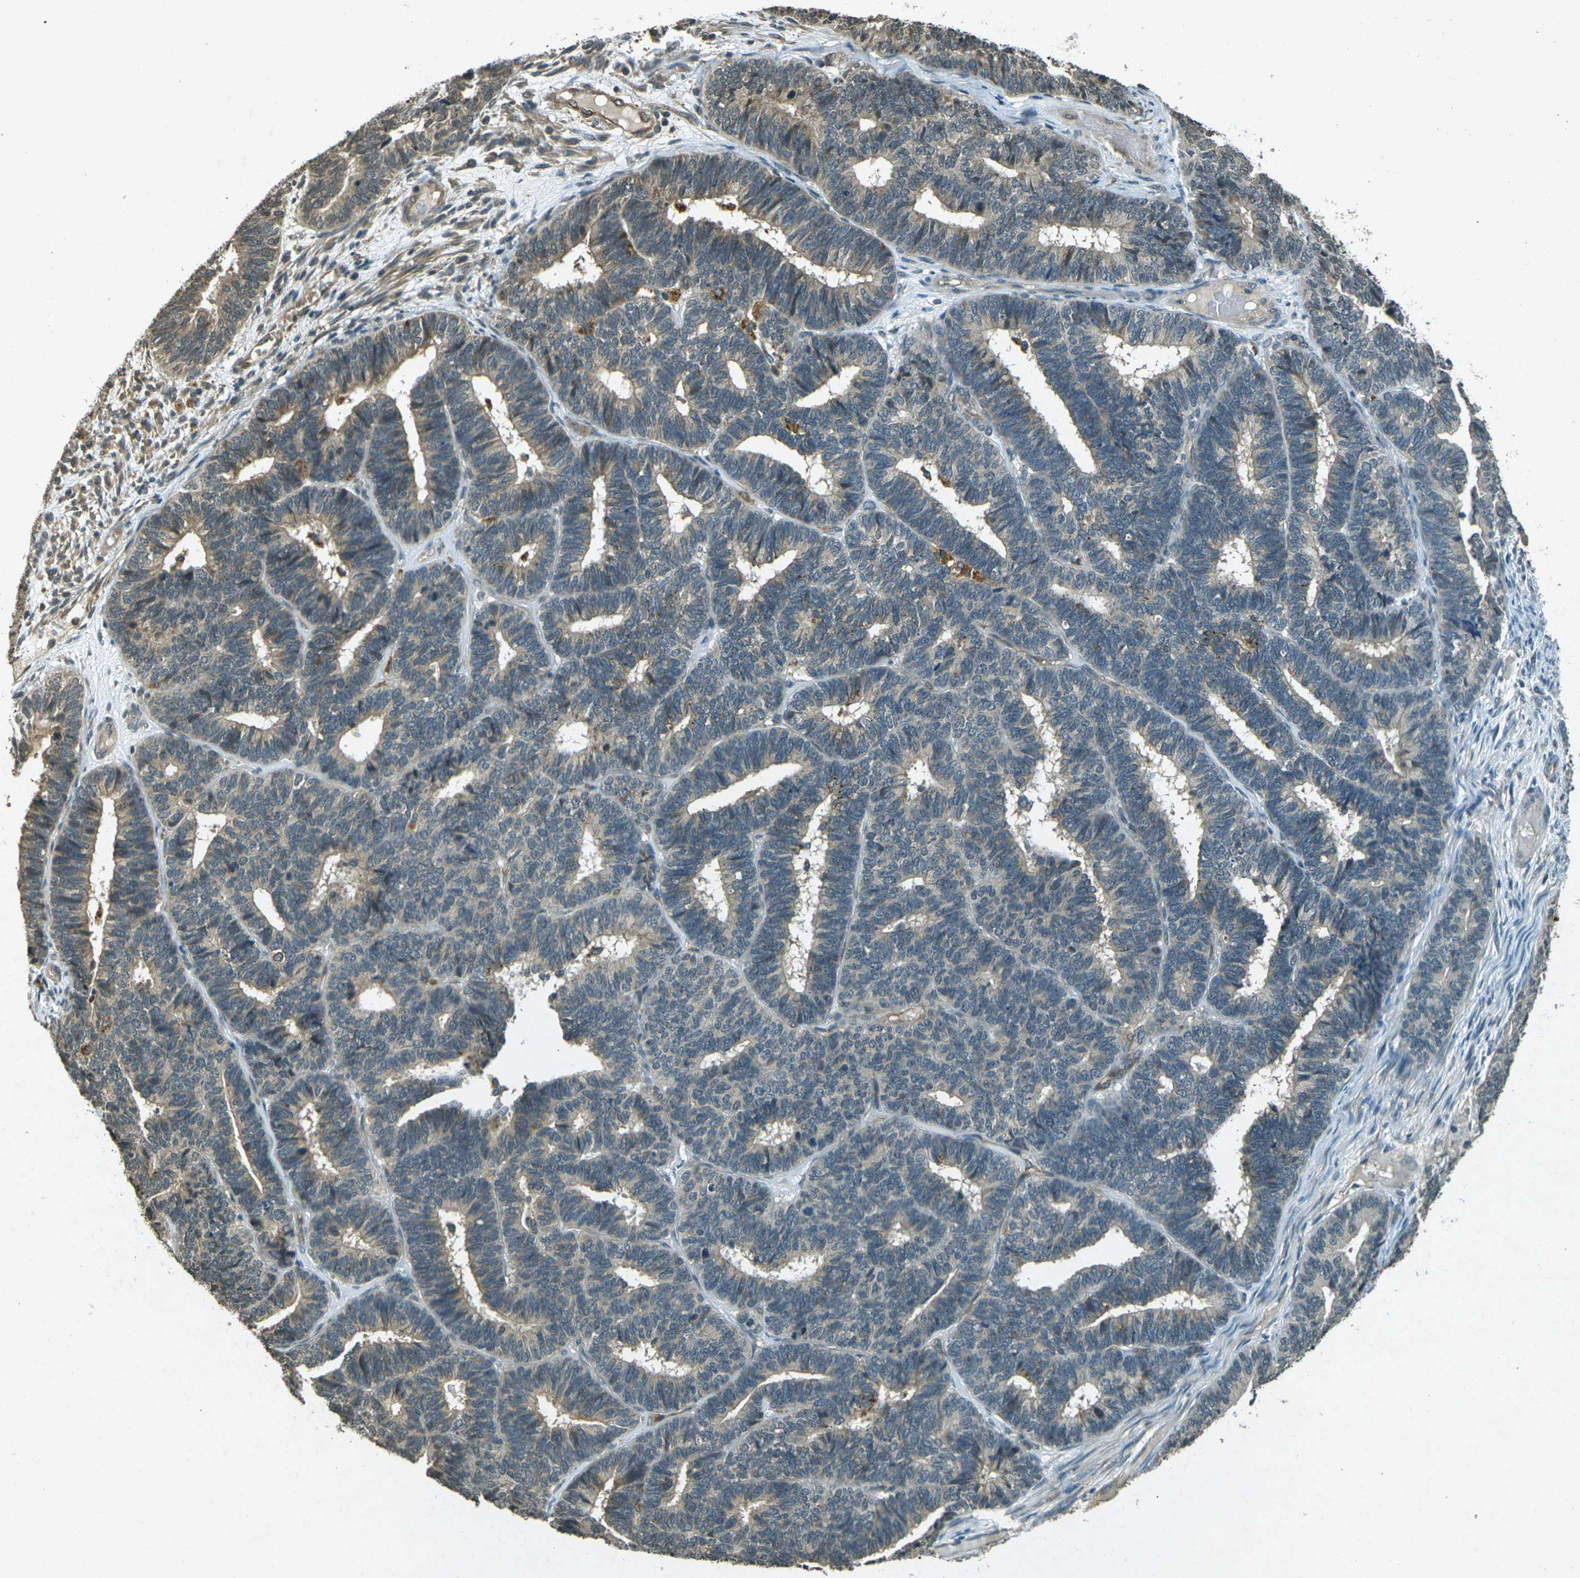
{"staining": {"intensity": "weak", "quantity": "25%-75%", "location": "cytoplasmic/membranous"}, "tissue": "endometrial cancer", "cell_type": "Tumor cells", "image_type": "cancer", "snomed": [{"axis": "morphology", "description": "Adenocarcinoma, NOS"}, {"axis": "topography", "description": "Endometrium"}], "caption": "Tumor cells display low levels of weak cytoplasmic/membranous expression in approximately 25%-75% of cells in adenocarcinoma (endometrial). (brown staining indicates protein expression, while blue staining denotes nuclei).", "gene": "PDE2A", "patient": {"sex": "female", "age": 70}}